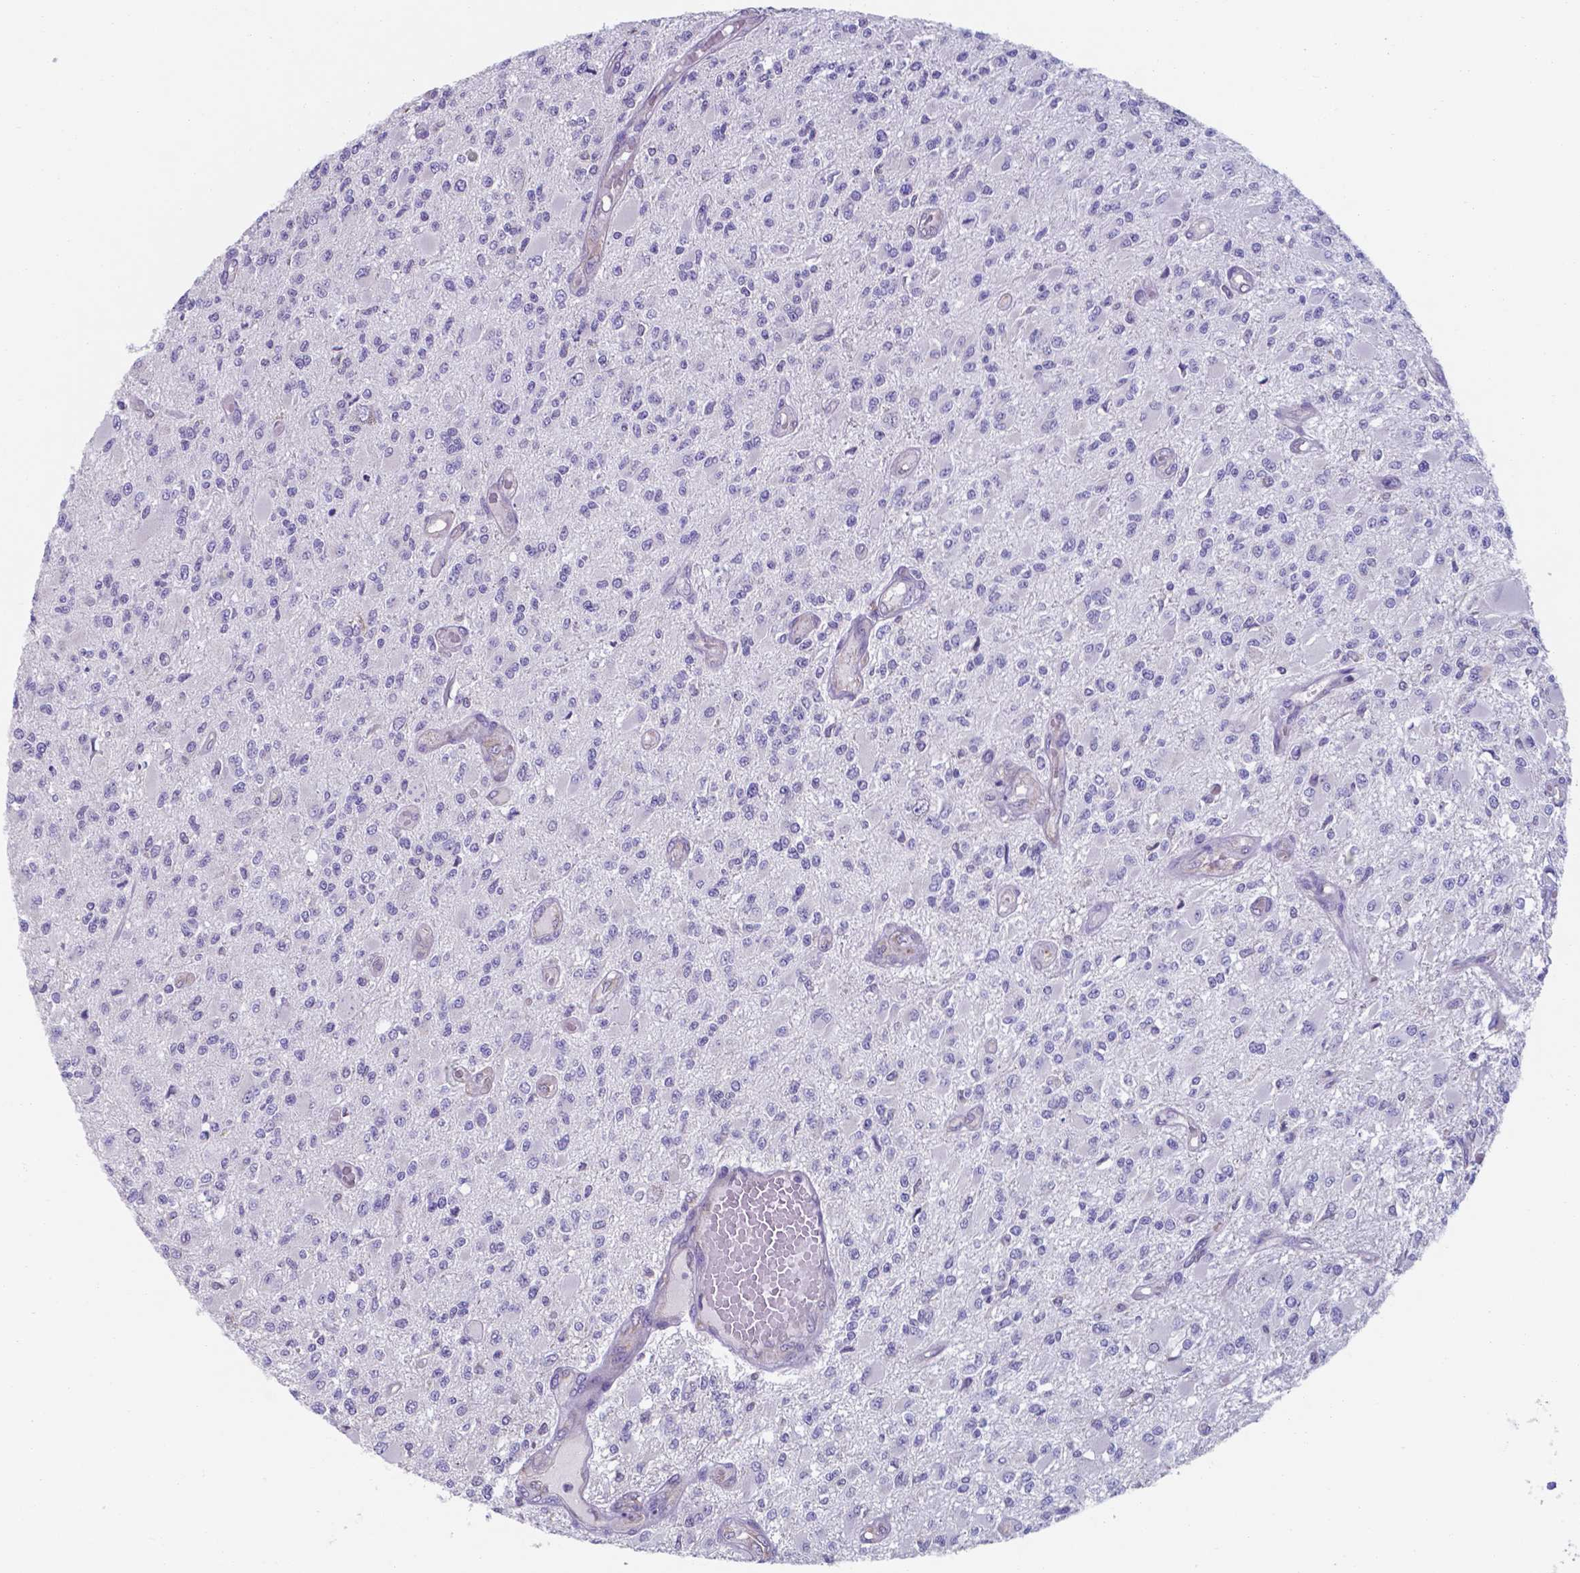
{"staining": {"intensity": "negative", "quantity": "none", "location": "none"}, "tissue": "glioma", "cell_type": "Tumor cells", "image_type": "cancer", "snomed": [{"axis": "morphology", "description": "Glioma, malignant, High grade"}, {"axis": "topography", "description": "Brain"}], "caption": "Immunohistochemistry (IHC) image of human malignant high-grade glioma stained for a protein (brown), which demonstrates no staining in tumor cells.", "gene": "UBE2J1", "patient": {"sex": "female", "age": 63}}